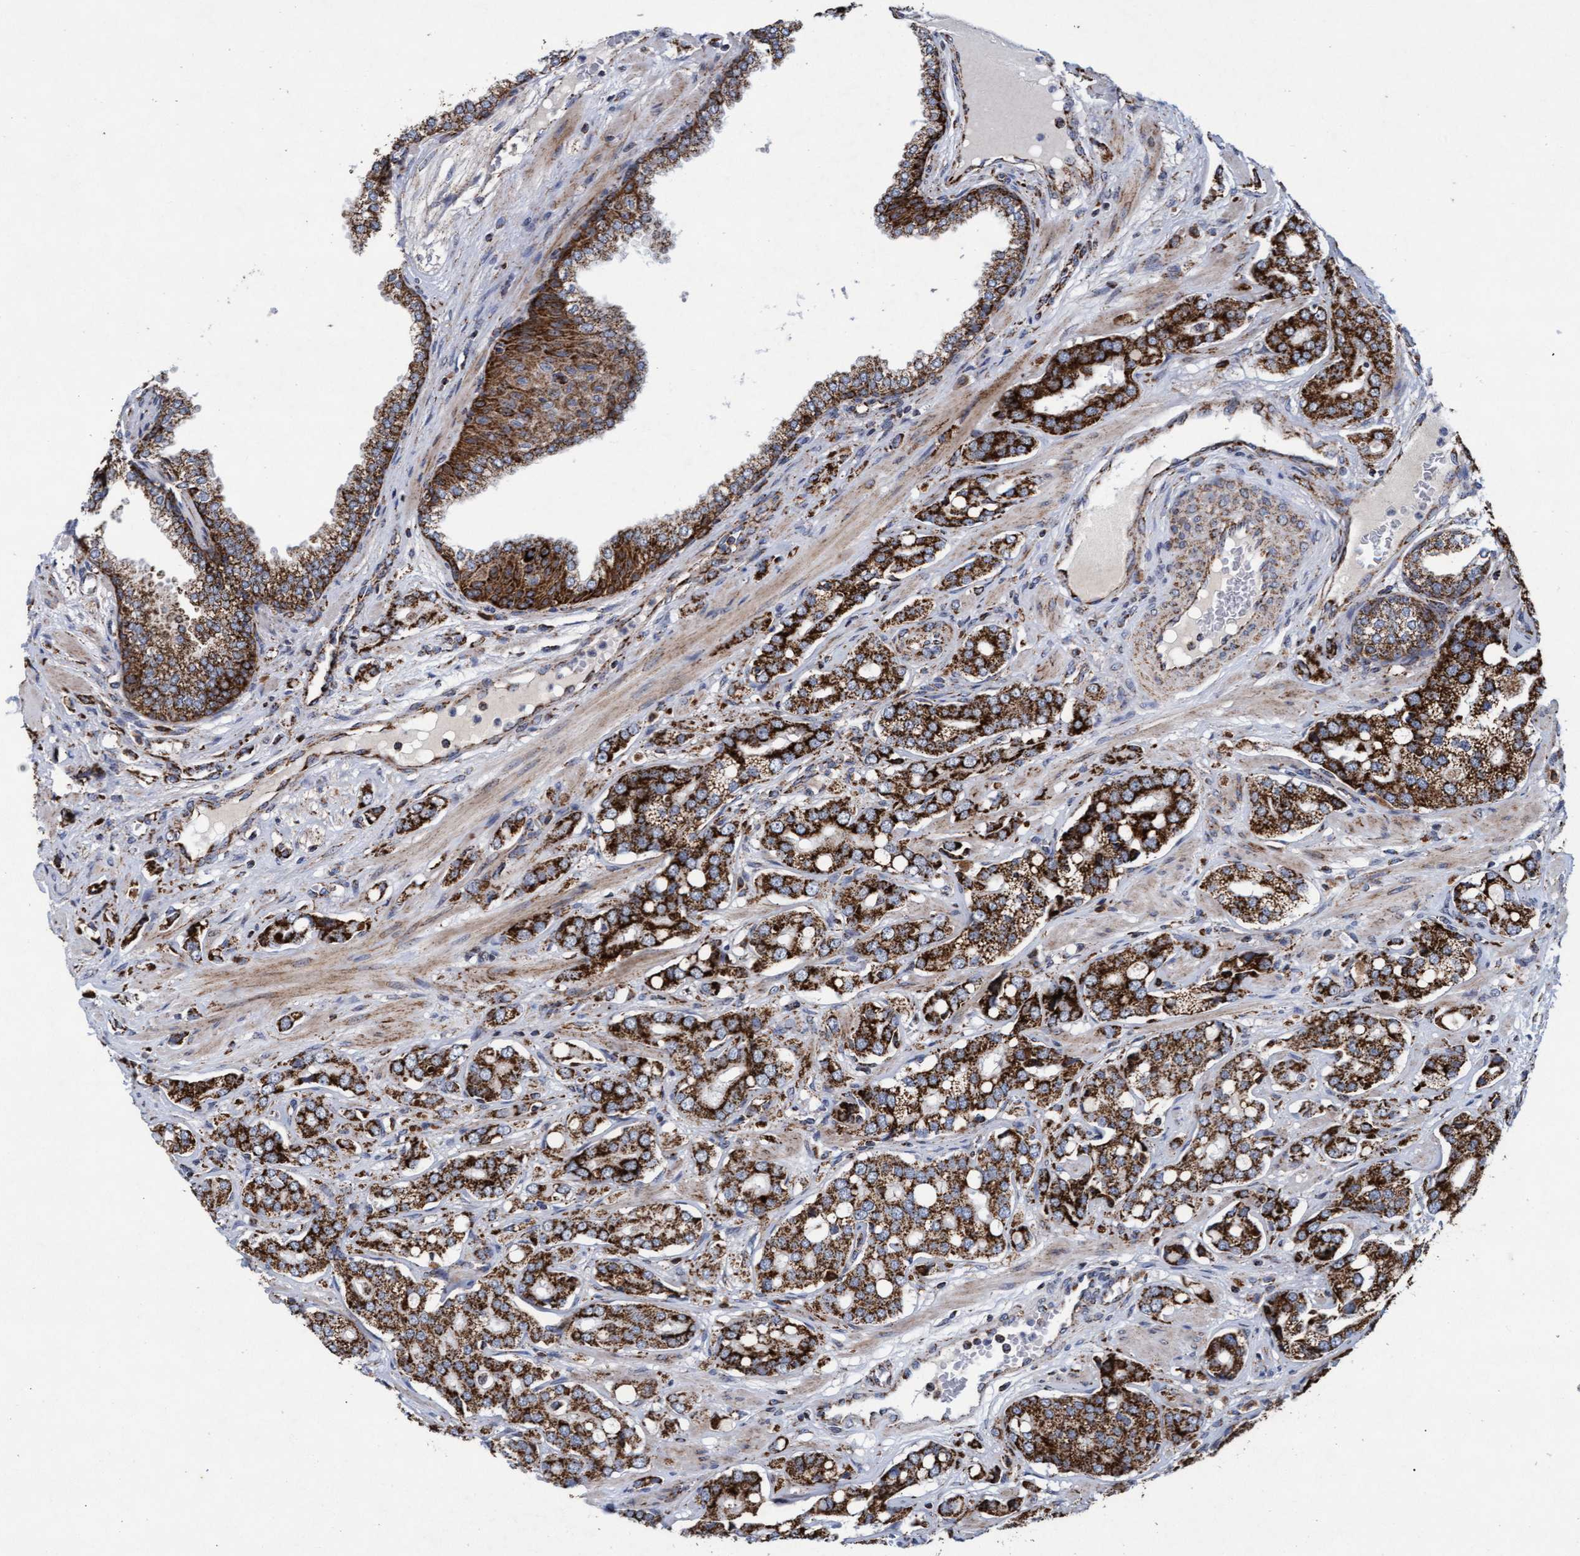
{"staining": {"intensity": "strong", "quantity": ">75%", "location": "cytoplasmic/membranous"}, "tissue": "prostate cancer", "cell_type": "Tumor cells", "image_type": "cancer", "snomed": [{"axis": "morphology", "description": "Adenocarcinoma, High grade"}, {"axis": "topography", "description": "Prostate"}], "caption": "Human prostate cancer stained for a protein (brown) shows strong cytoplasmic/membranous positive staining in approximately >75% of tumor cells.", "gene": "MRPL38", "patient": {"sex": "male", "age": 52}}